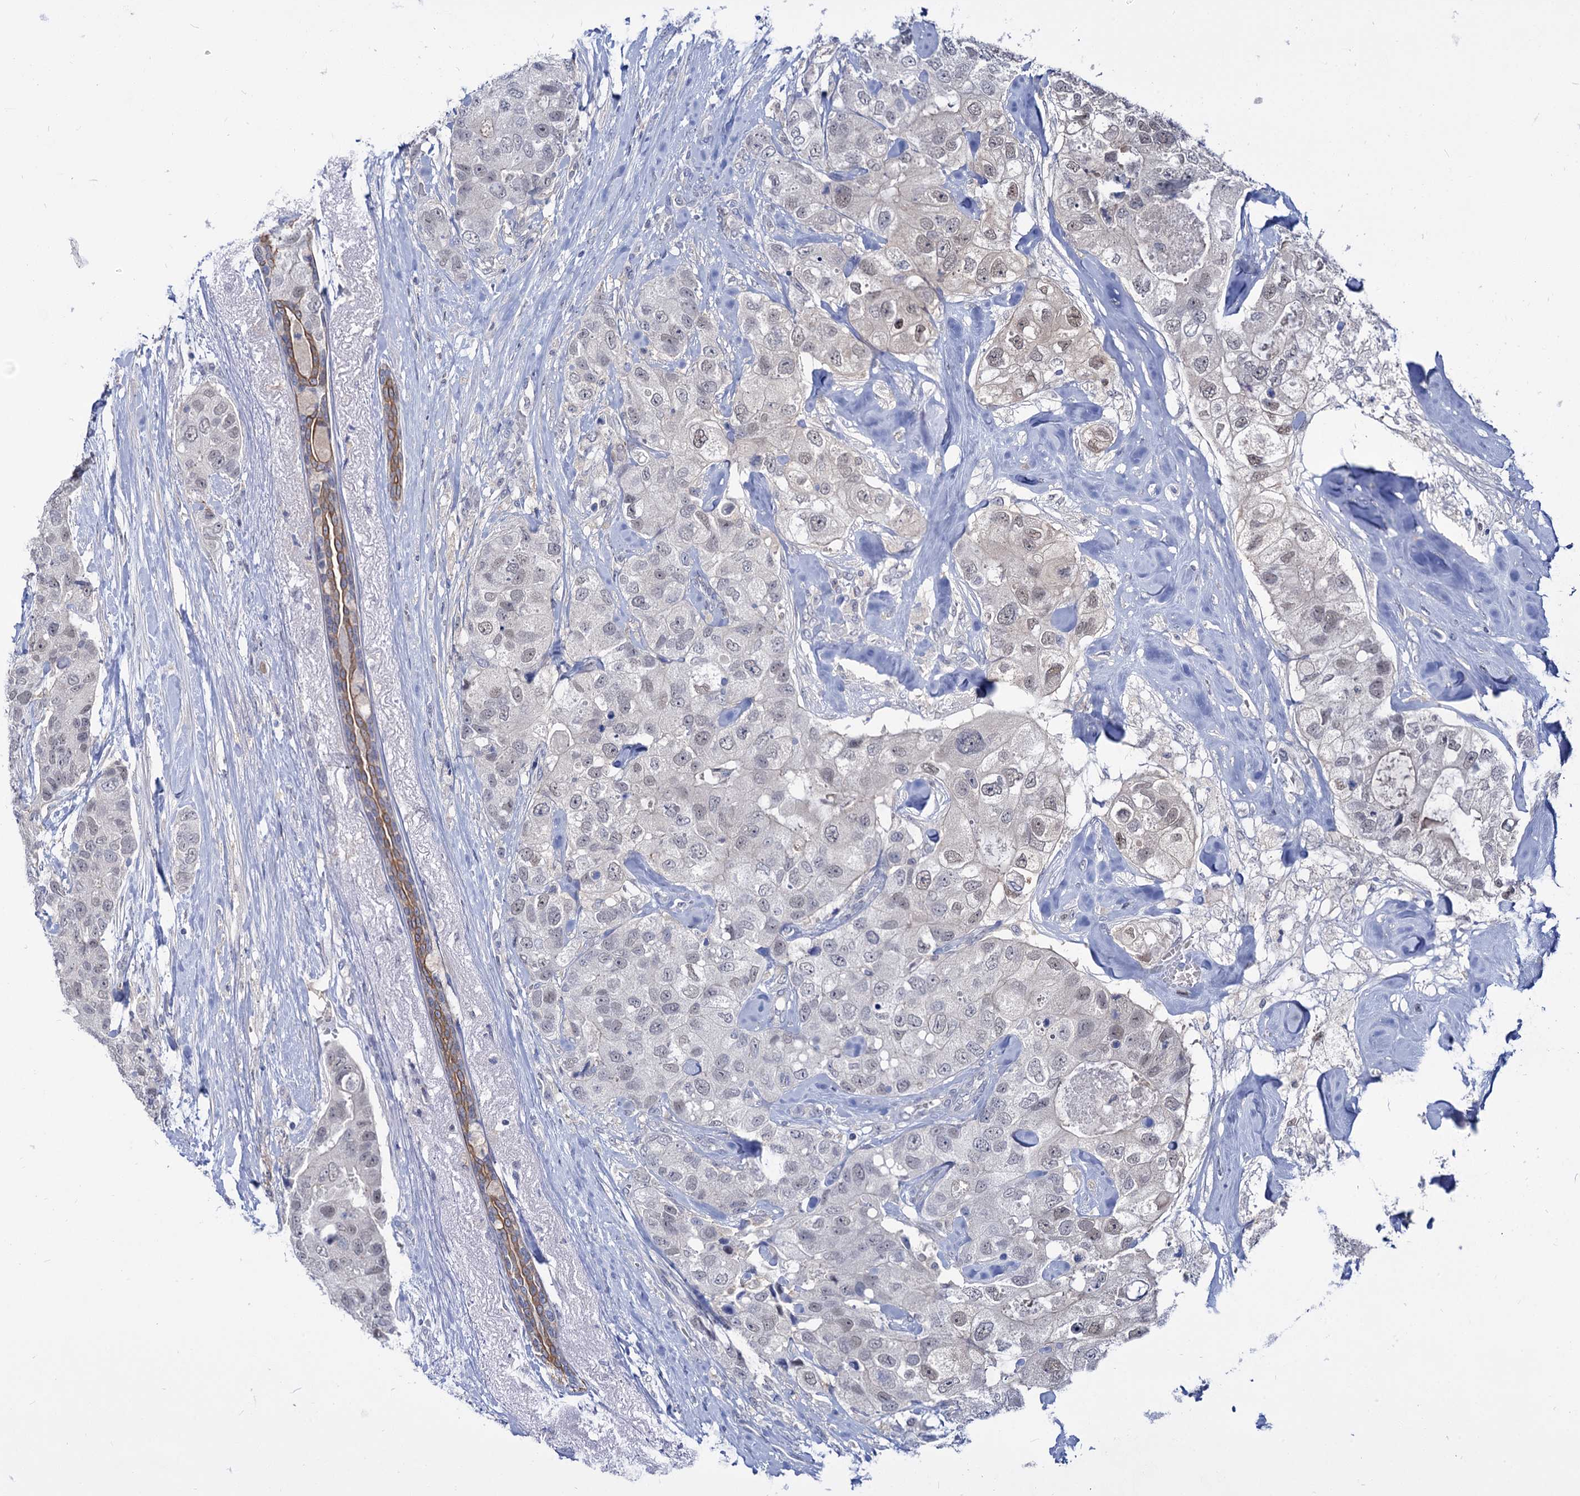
{"staining": {"intensity": "negative", "quantity": "none", "location": "none"}, "tissue": "breast cancer", "cell_type": "Tumor cells", "image_type": "cancer", "snomed": [{"axis": "morphology", "description": "Duct carcinoma"}, {"axis": "topography", "description": "Breast"}], "caption": "This is an IHC micrograph of human intraductal carcinoma (breast). There is no positivity in tumor cells.", "gene": "NEK10", "patient": {"sex": "female", "age": 62}}